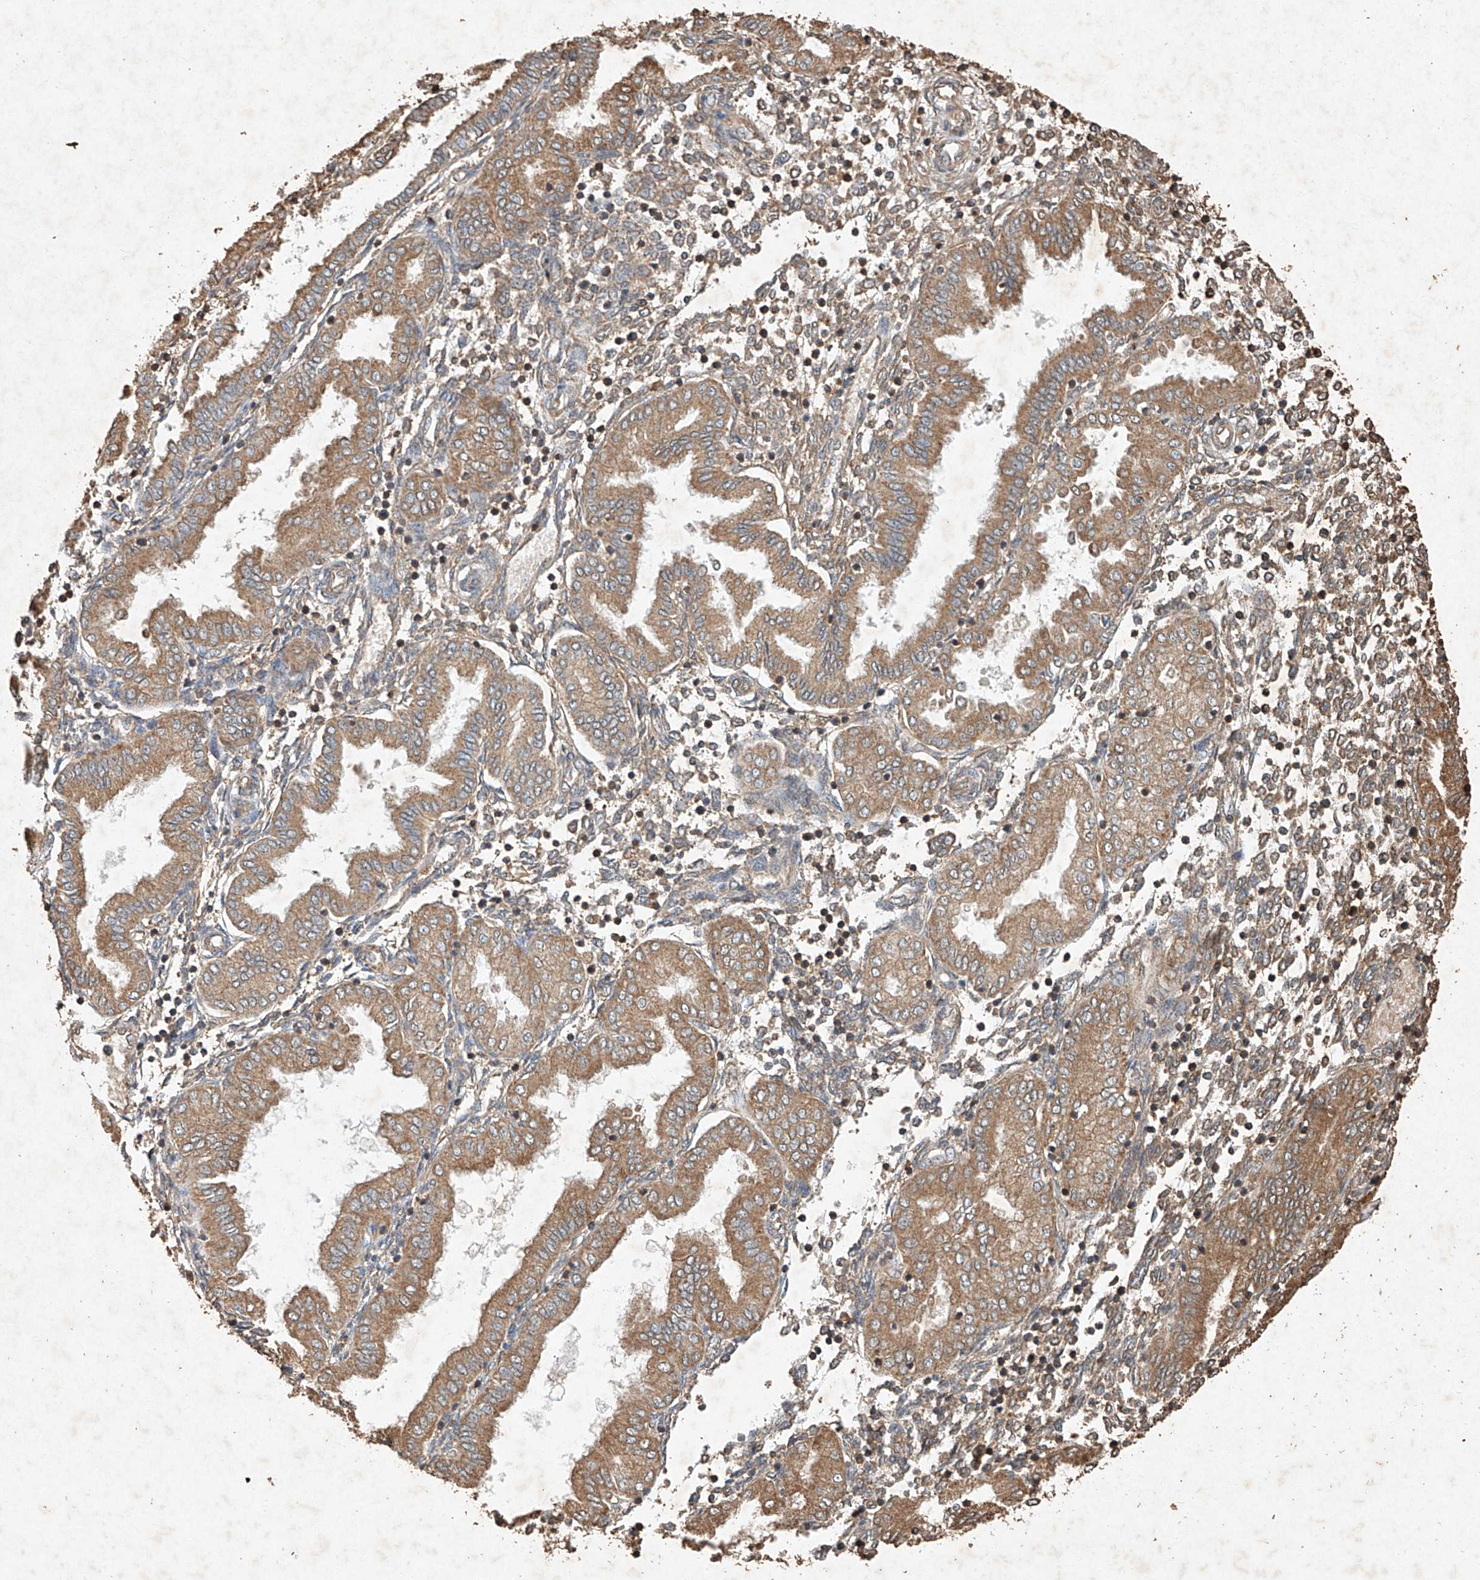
{"staining": {"intensity": "weak", "quantity": ">75%", "location": "cytoplasmic/membranous"}, "tissue": "endometrium", "cell_type": "Cells in endometrial stroma", "image_type": "normal", "snomed": [{"axis": "morphology", "description": "Normal tissue, NOS"}, {"axis": "topography", "description": "Endometrium"}], "caption": "Brown immunohistochemical staining in normal human endometrium displays weak cytoplasmic/membranous positivity in about >75% of cells in endometrial stroma. The protein of interest is stained brown, and the nuclei are stained in blue (DAB IHC with brightfield microscopy, high magnification).", "gene": "STK3", "patient": {"sex": "female", "age": 53}}